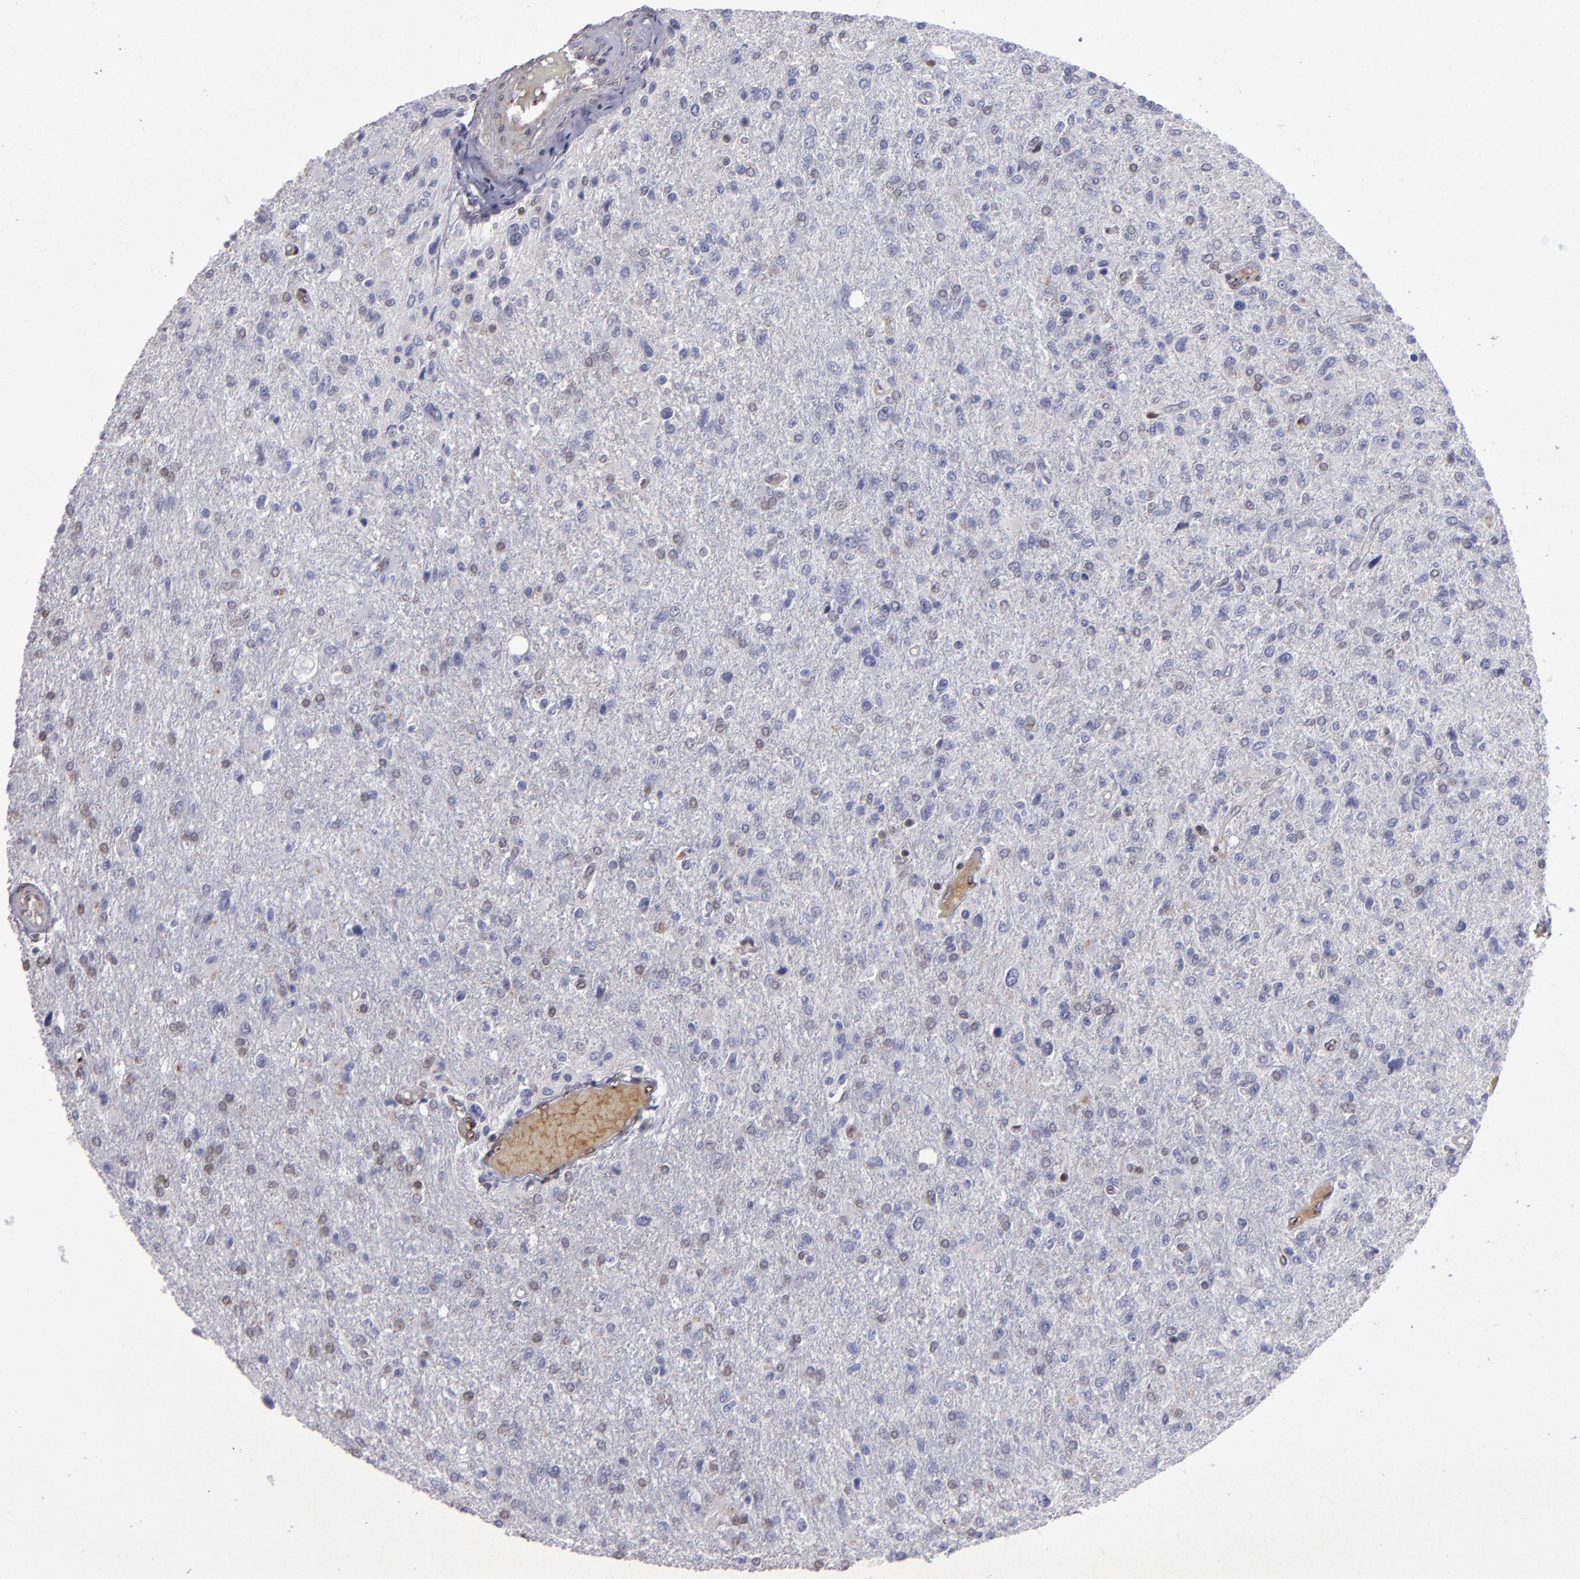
{"staining": {"intensity": "weak", "quantity": "<25%", "location": "nuclear"}, "tissue": "glioma", "cell_type": "Tumor cells", "image_type": "cancer", "snomed": [{"axis": "morphology", "description": "Glioma, malignant, High grade"}, {"axis": "topography", "description": "Cerebral cortex"}], "caption": "Immunohistochemical staining of human high-grade glioma (malignant) displays no significant expression in tumor cells. (Immunohistochemistry, brightfield microscopy, high magnification).", "gene": "MGMT", "patient": {"sex": "male", "age": 76}}